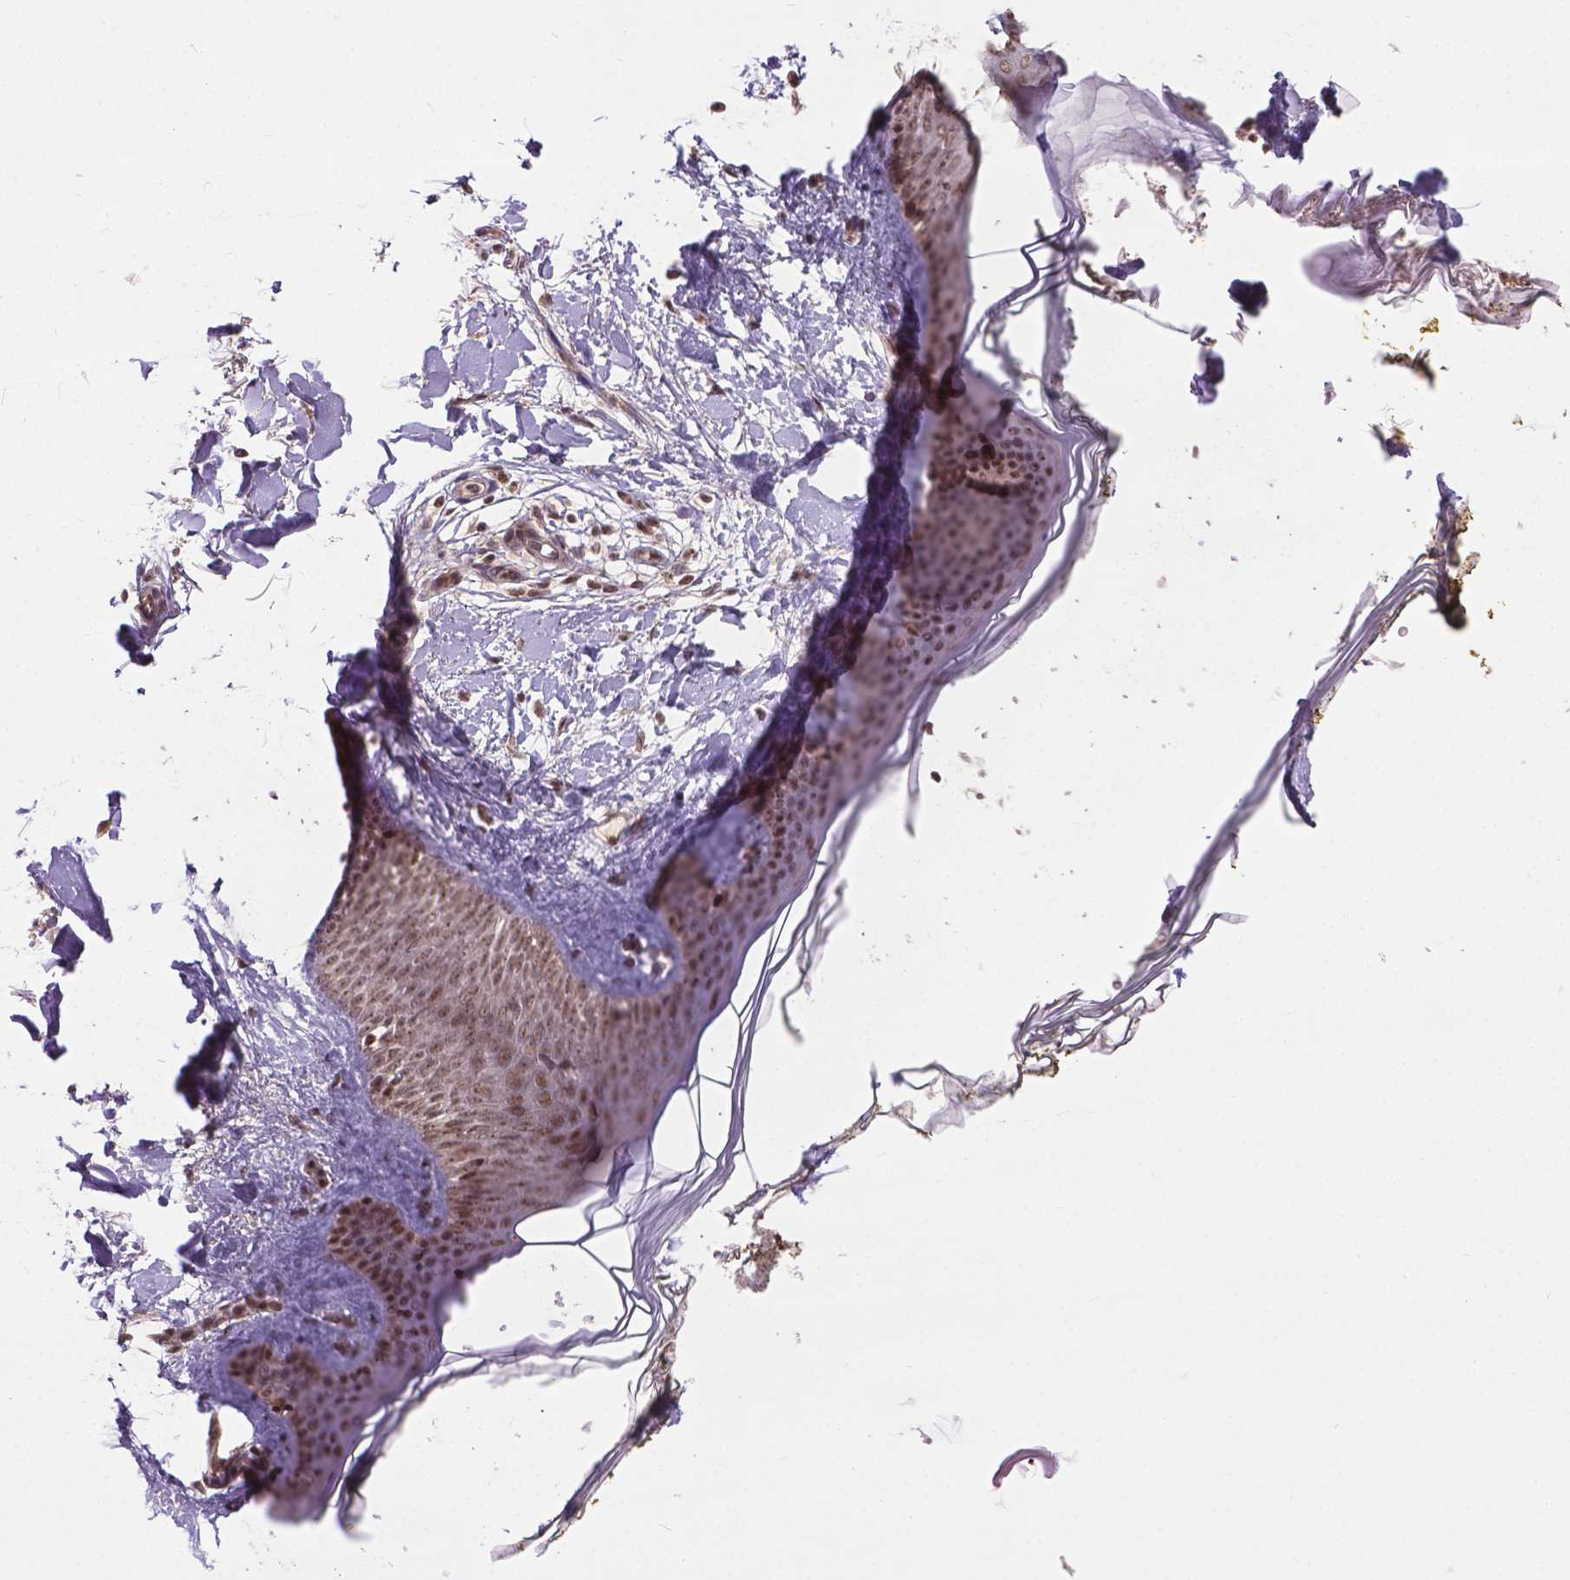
{"staining": {"intensity": "moderate", "quantity": ">75%", "location": "cytoplasmic/membranous,nuclear"}, "tissue": "skin", "cell_type": "Fibroblasts", "image_type": "normal", "snomed": [{"axis": "morphology", "description": "Normal tissue, NOS"}, {"axis": "topography", "description": "Skin"}], "caption": "IHC of unremarkable skin shows medium levels of moderate cytoplasmic/membranous,nuclear staining in approximately >75% of fibroblasts. The staining was performed using DAB, with brown indicating positive protein expression. Nuclei are stained blue with hematoxylin.", "gene": "ANKRD54", "patient": {"sex": "female", "age": 34}}